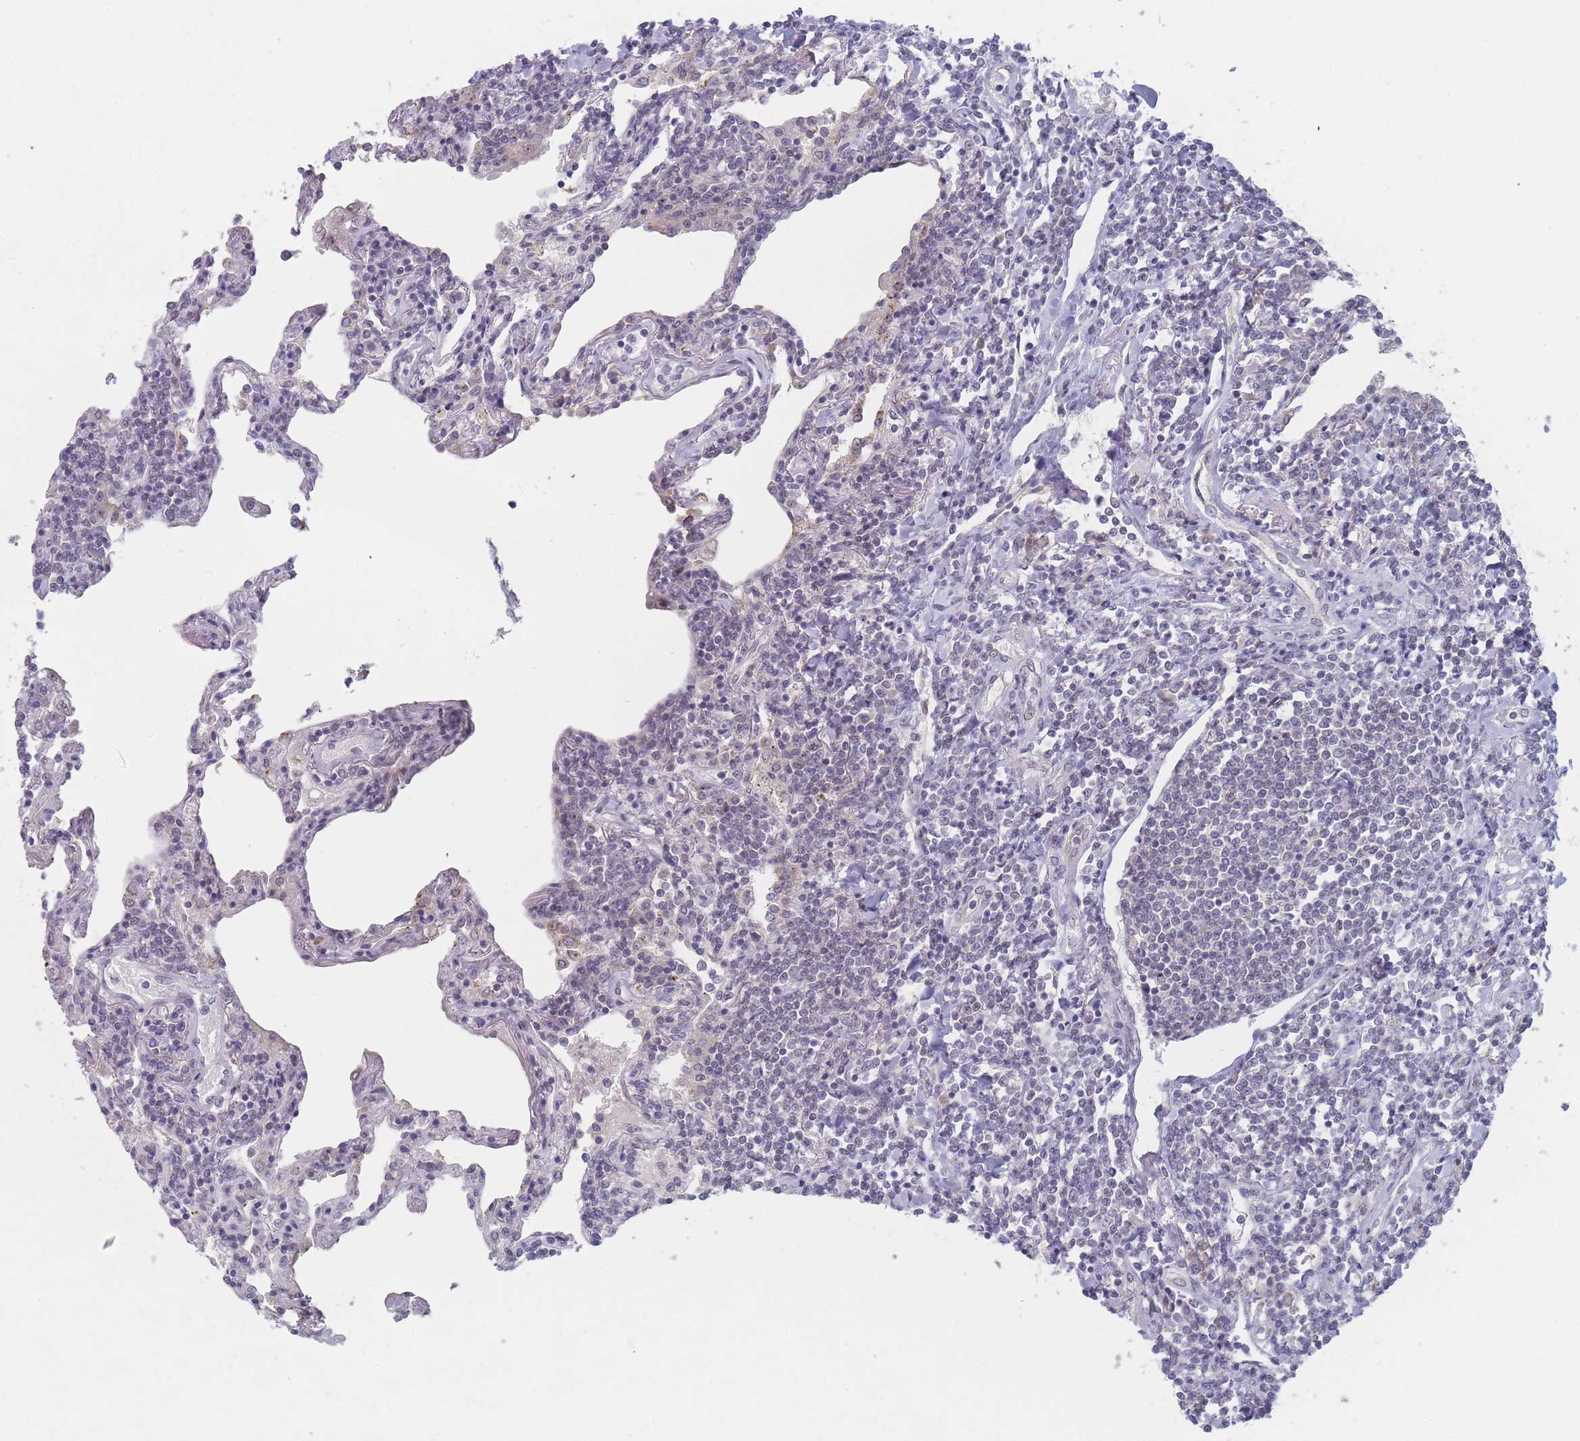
{"staining": {"intensity": "negative", "quantity": "none", "location": "none"}, "tissue": "lymphoma", "cell_type": "Tumor cells", "image_type": "cancer", "snomed": [{"axis": "morphology", "description": "Malignant lymphoma, non-Hodgkin's type, Low grade"}, {"axis": "topography", "description": "Lung"}], "caption": "An image of human low-grade malignant lymphoma, non-Hodgkin's type is negative for staining in tumor cells.", "gene": "RNF8", "patient": {"sex": "female", "age": 71}}